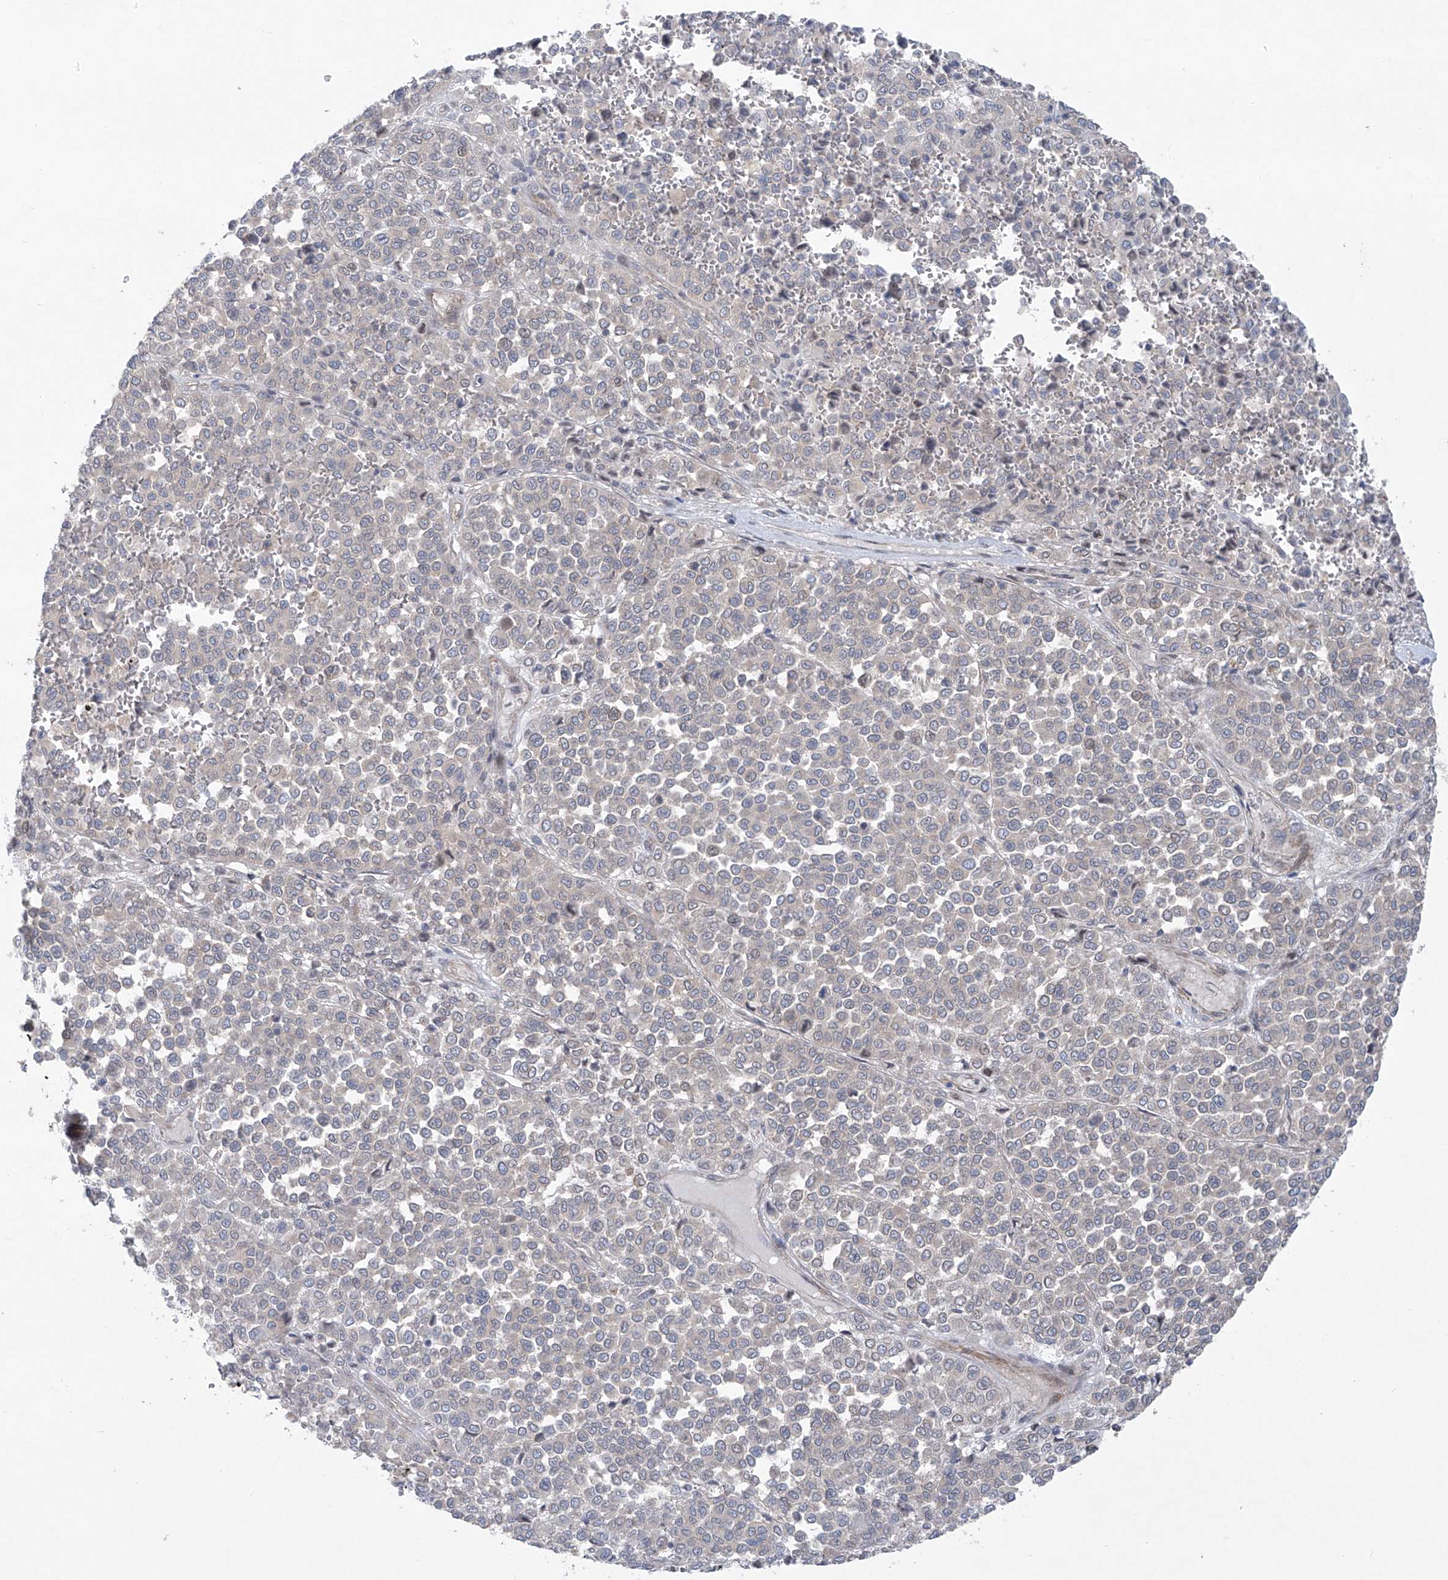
{"staining": {"intensity": "negative", "quantity": "none", "location": "none"}, "tissue": "melanoma", "cell_type": "Tumor cells", "image_type": "cancer", "snomed": [{"axis": "morphology", "description": "Malignant melanoma, Metastatic site"}, {"axis": "topography", "description": "Pancreas"}], "caption": "Tumor cells are negative for protein expression in human melanoma.", "gene": "KLC4", "patient": {"sex": "female", "age": 30}}